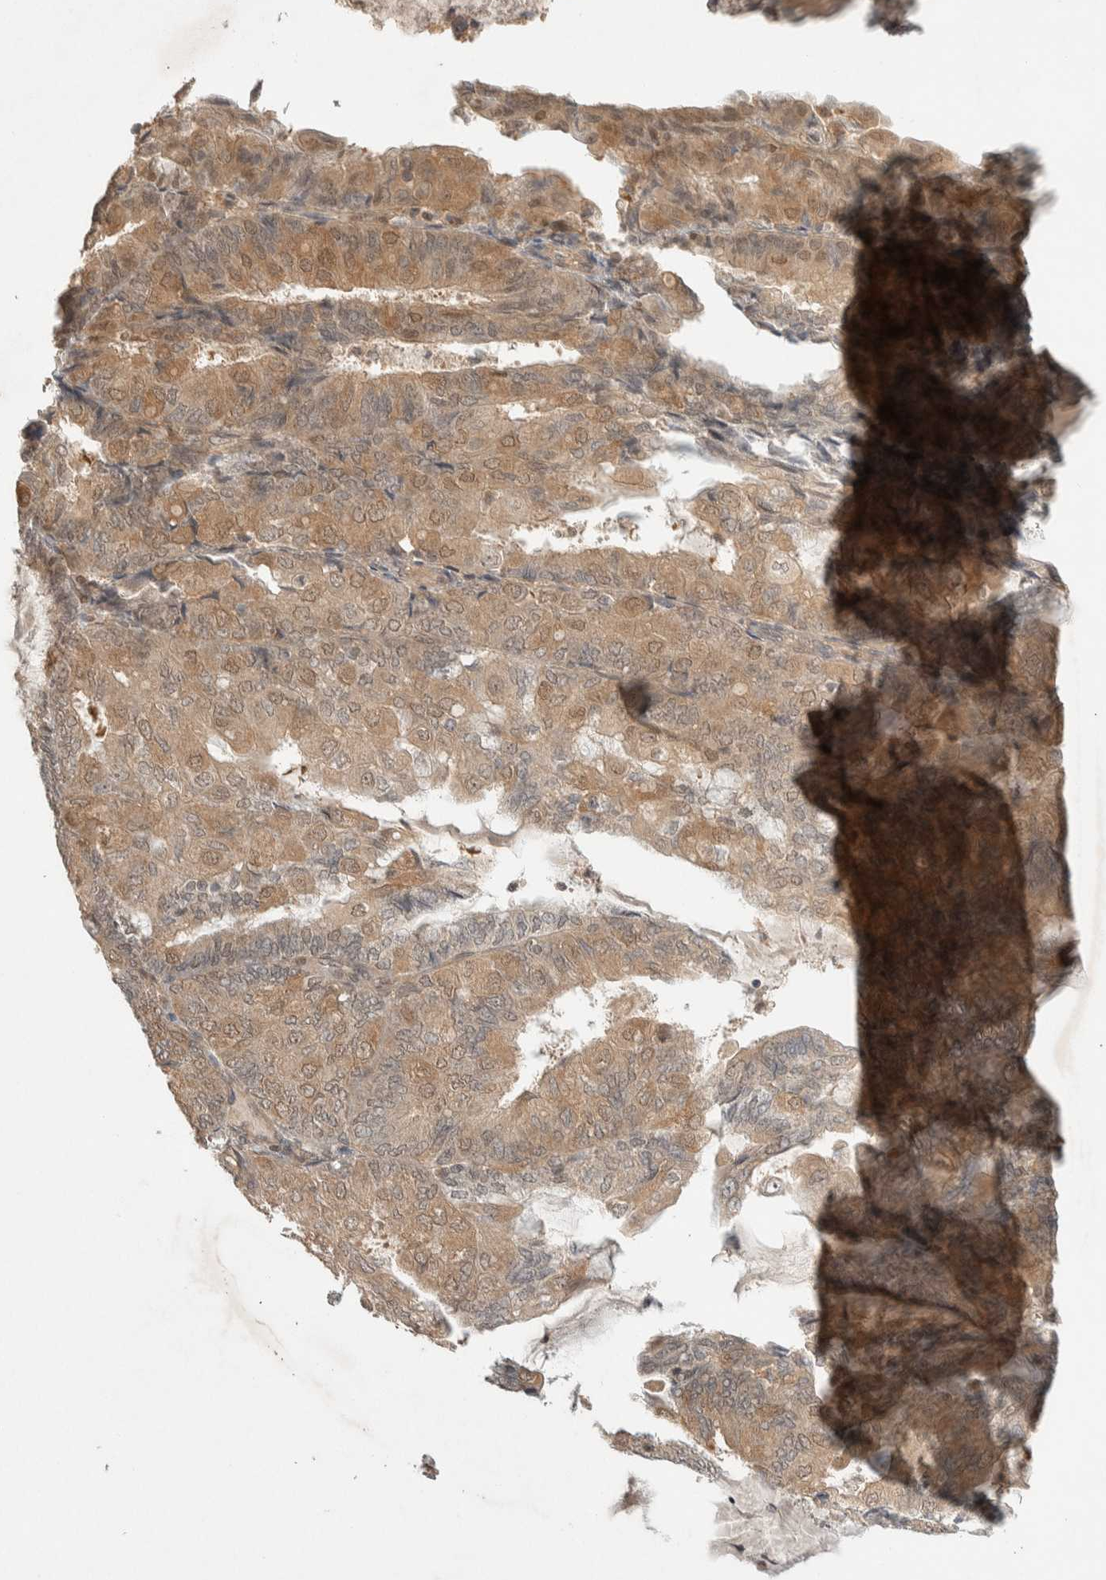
{"staining": {"intensity": "moderate", "quantity": ">75%", "location": "cytoplasmic/membranous,nuclear"}, "tissue": "endometrial cancer", "cell_type": "Tumor cells", "image_type": "cancer", "snomed": [{"axis": "morphology", "description": "Adenocarcinoma, NOS"}, {"axis": "topography", "description": "Endometrium"}], "caption": "Immunohistochemical staining of endometrial adenocarcinoma exhibits medium levels of moderate cytoplasmic/membranous and nuclear expression in approximately >75% of tumor cells.", "gene": "THRA", "patient": {"sex": "female", "age": 81}}